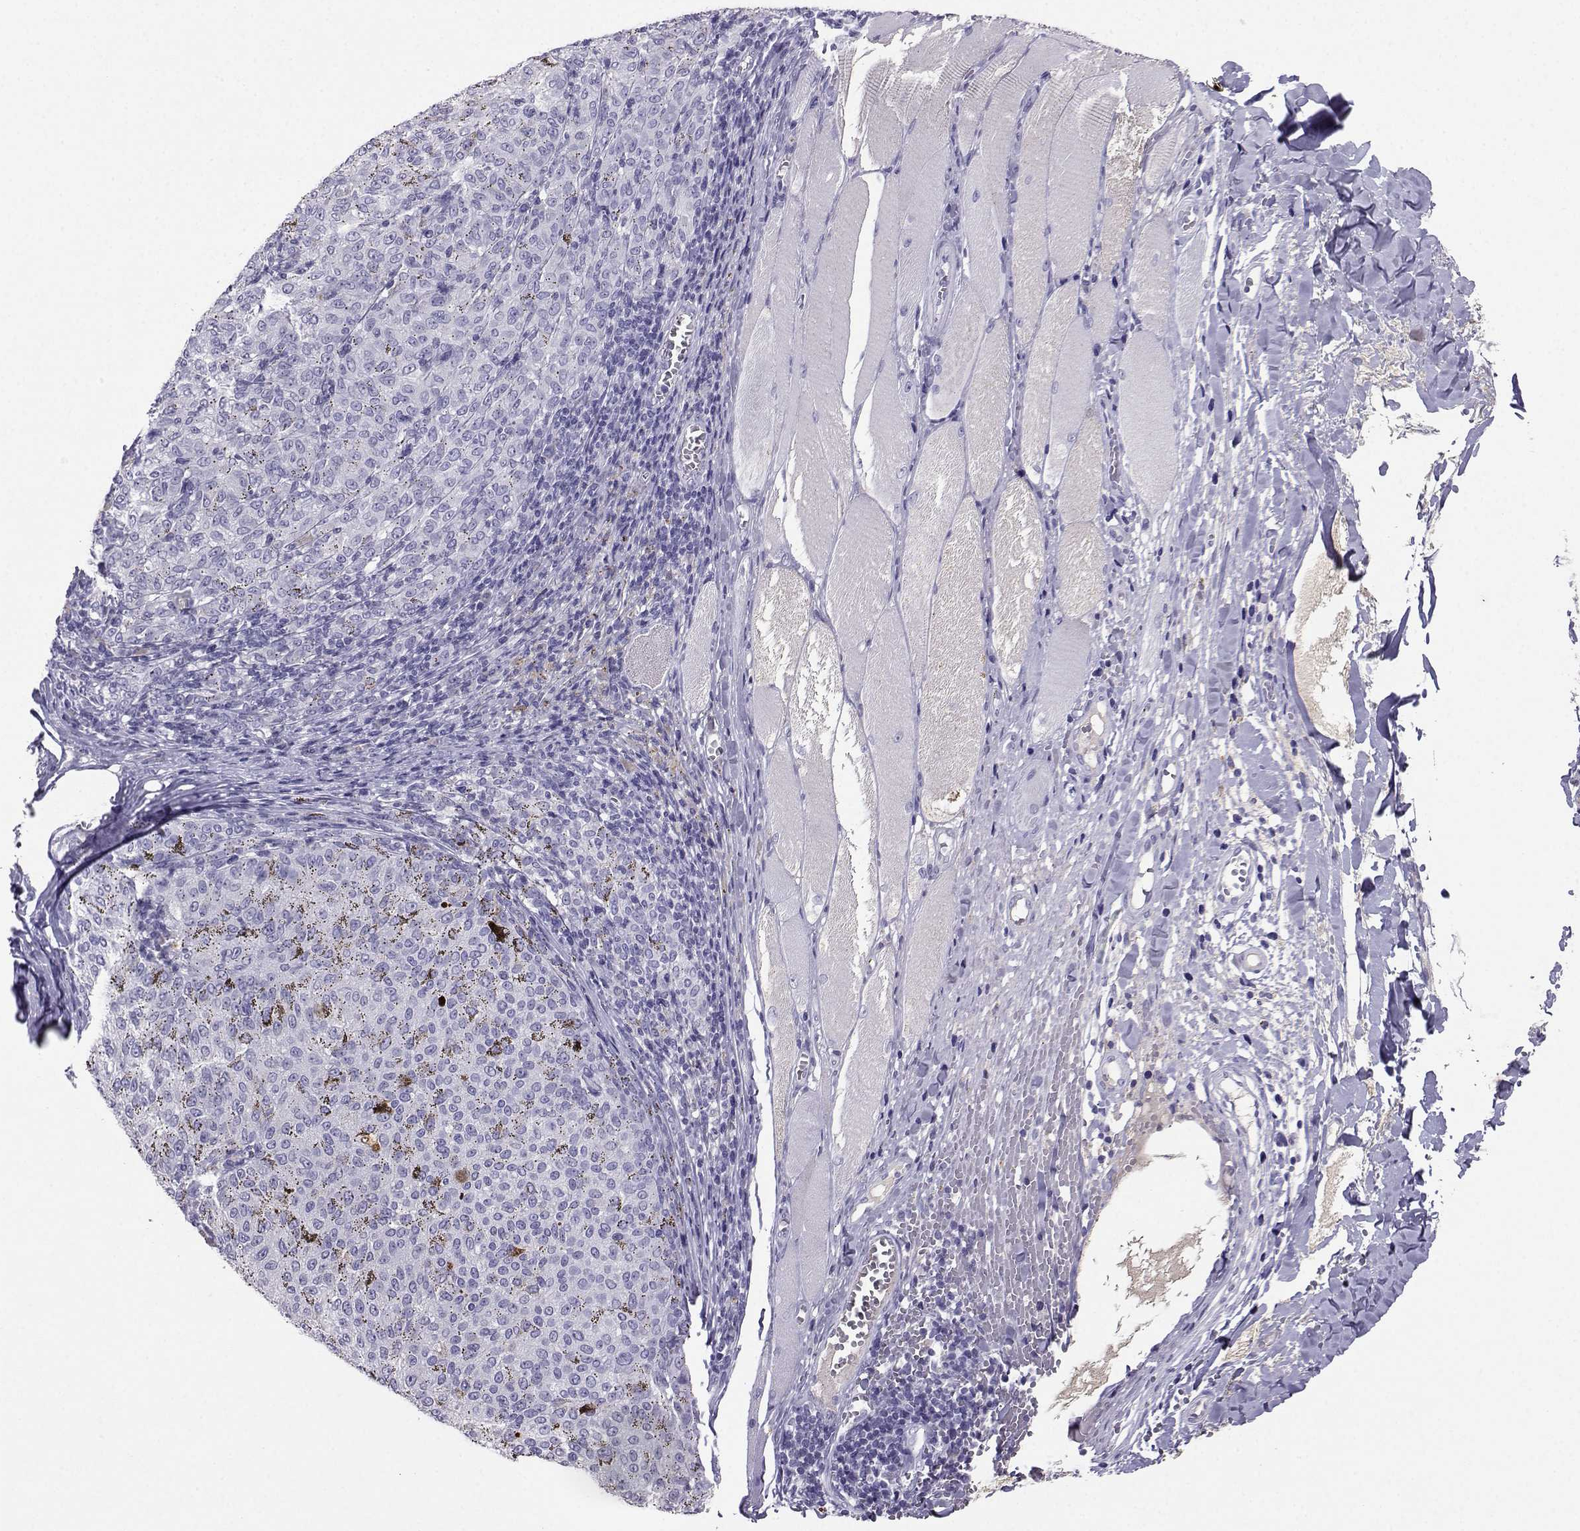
{"staining": {"intensity": "negative", "quantity": "none", "location": "none"}, "tissue": "melanoma", "cell_type": "Tumor cells", "image_type": "cancer", "snomed": [{"axis": "morphology", "description": "Malignant melanoma, NOS"}, {"axis": "topography", "description": "Skin"}], "caption": "Malignant melanoma was stained to show a protein in brown. There is no significant positivity in tumor cells.", "gene": "GRIK4", "patient": {"sex": "female", "age": 72}}